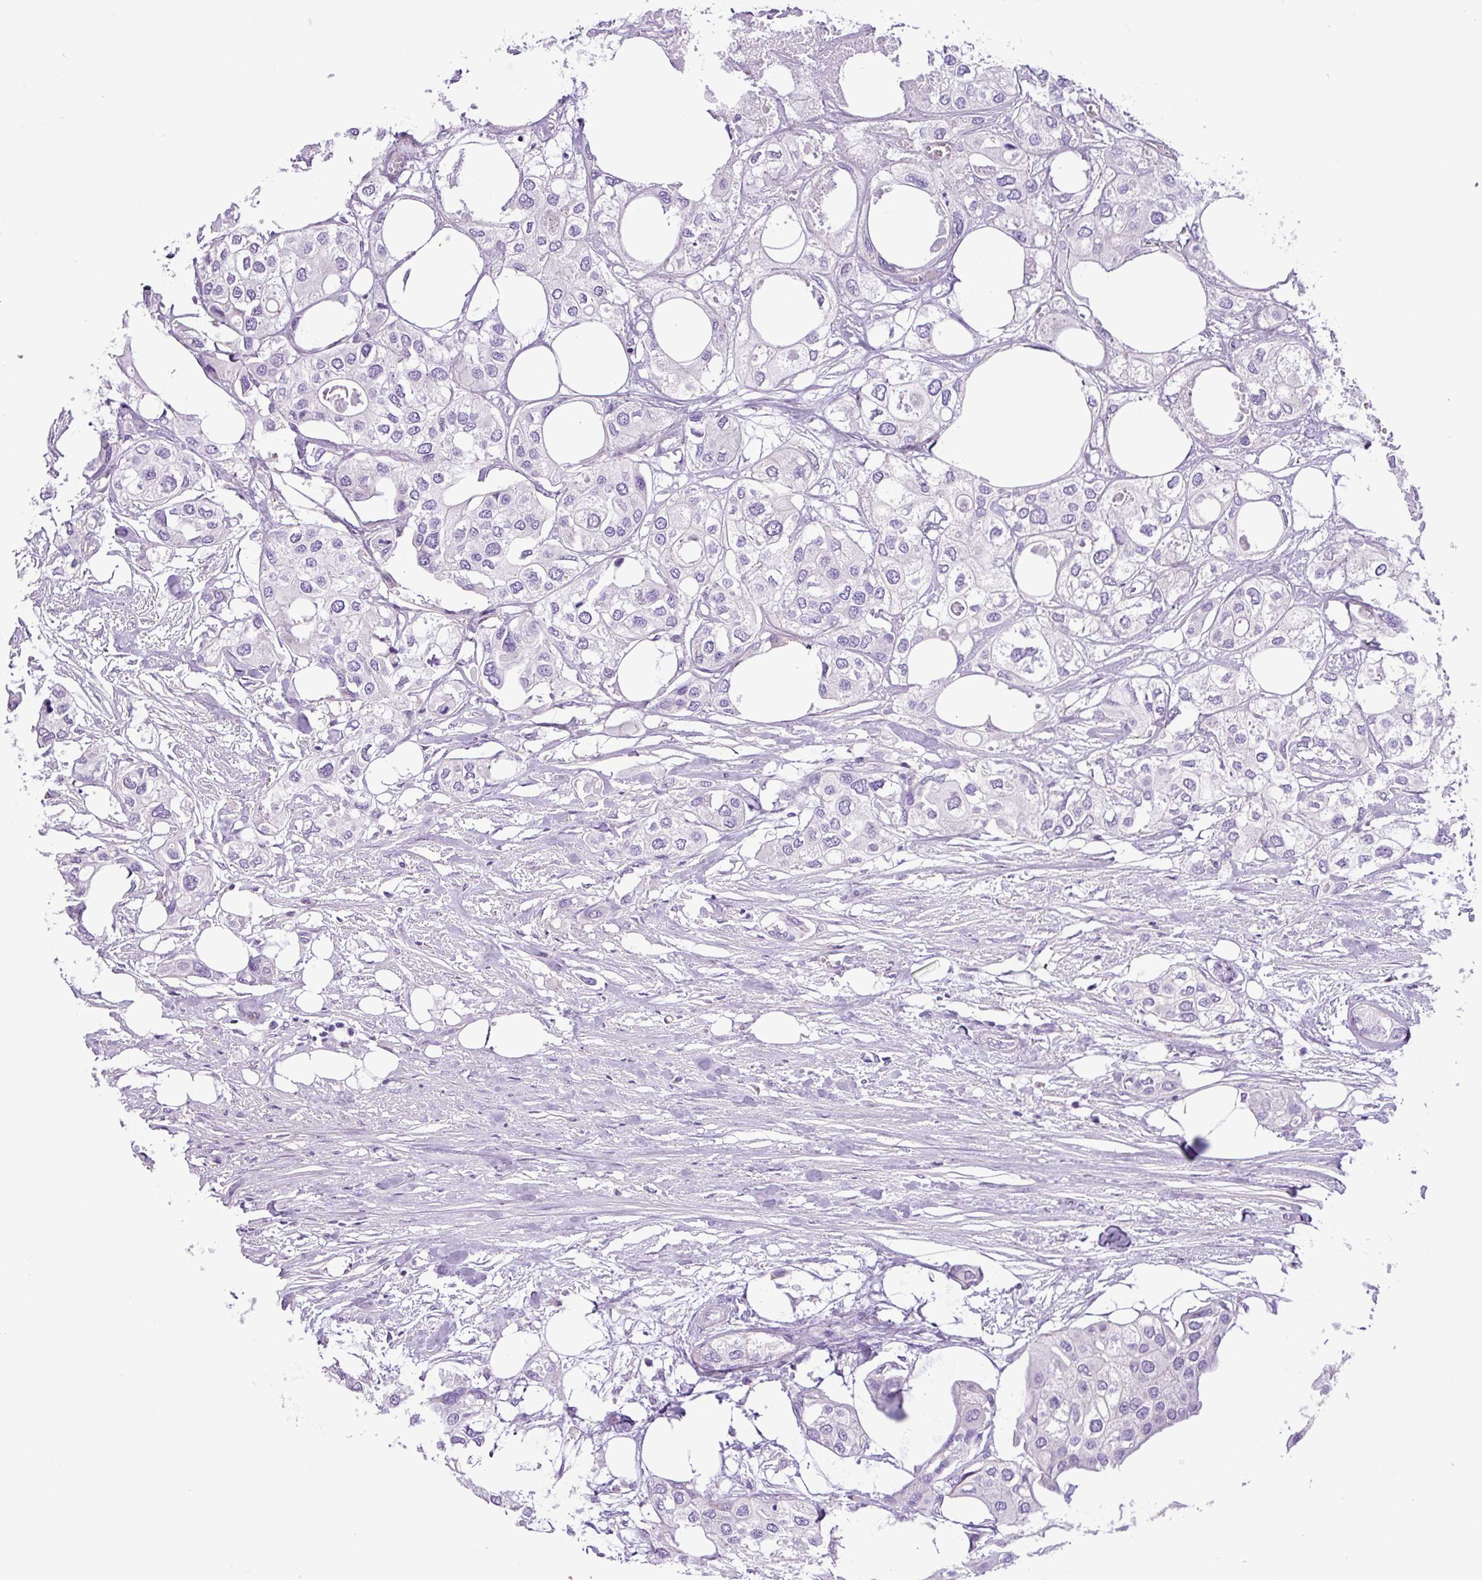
{"staining": {"intensity": "negative", "quantity": "none", "location": "none"}, "tissue": "urothelial cancer", "cell_type": "Tumor cells", "image_type": "cancer", "snomed": [{"axis": "morphology", "description": "Urothelial carcinoma, High grade"}, {"axis": "topography", "description": "Urinary bladder"}], "caption": "Tumor cells show no significant expression in urothelial cancer.", "gene": "ZNF334", "patient": {"sex": "male", "age": 64}}